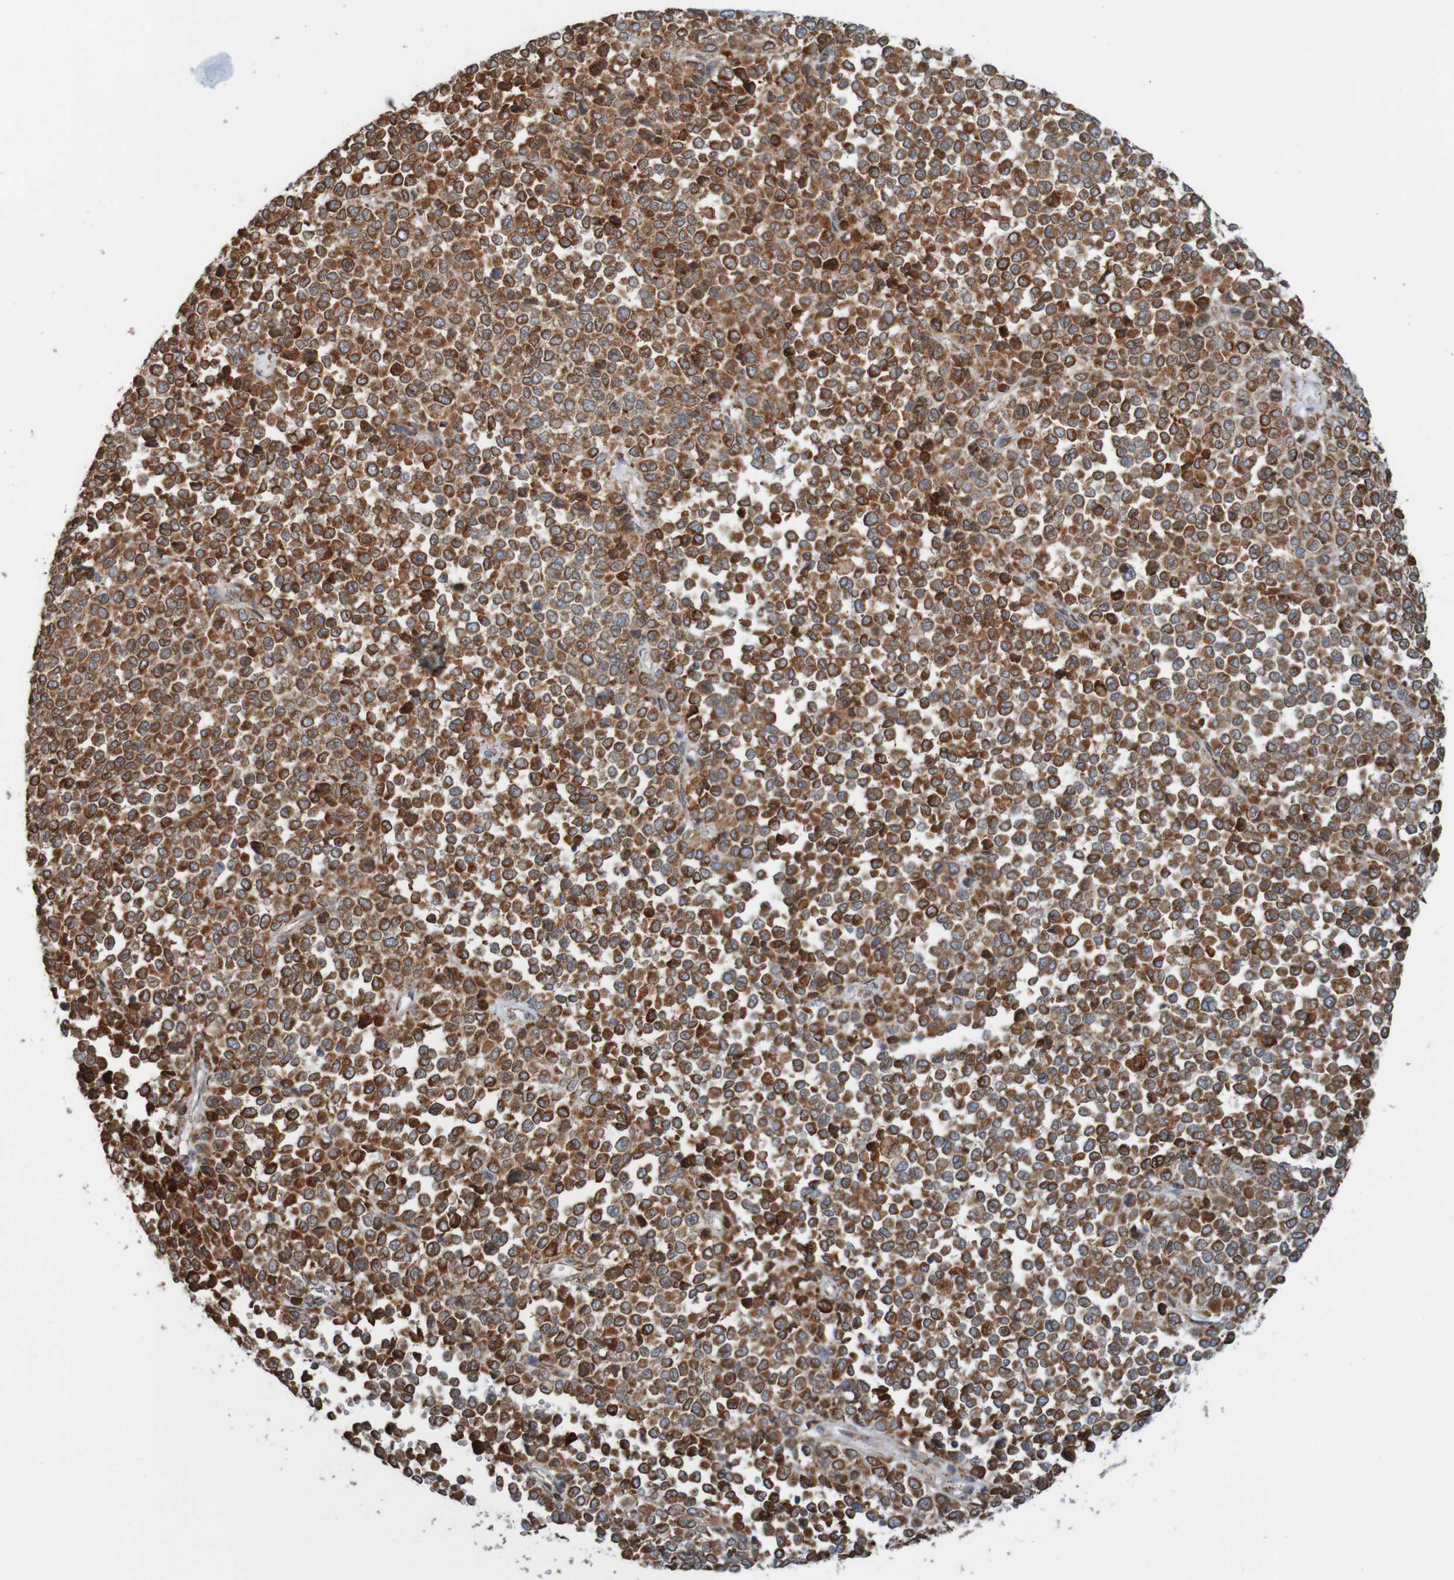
{"staining": {"intensity": "strong", "quantity": "25%-75%", "location": "cytoplasmic/membranous"}, "tissue": "melanoma", "cell_type": "Tumor cells", "image_type": "cancer", "snomed": [{"axis": "morphology", "description": "Malignant melanoma, Metastatic site"}, {"axis": "topography", "description": "Pancreas"}], "caption": "Tumor cells exhibit high levels of strong cytoplasmic/membranous staining in approximately 25%-75% of cells in human melanoma.", "gene": "PDIA3", "patient": {"sex": "female", "age": 30}}